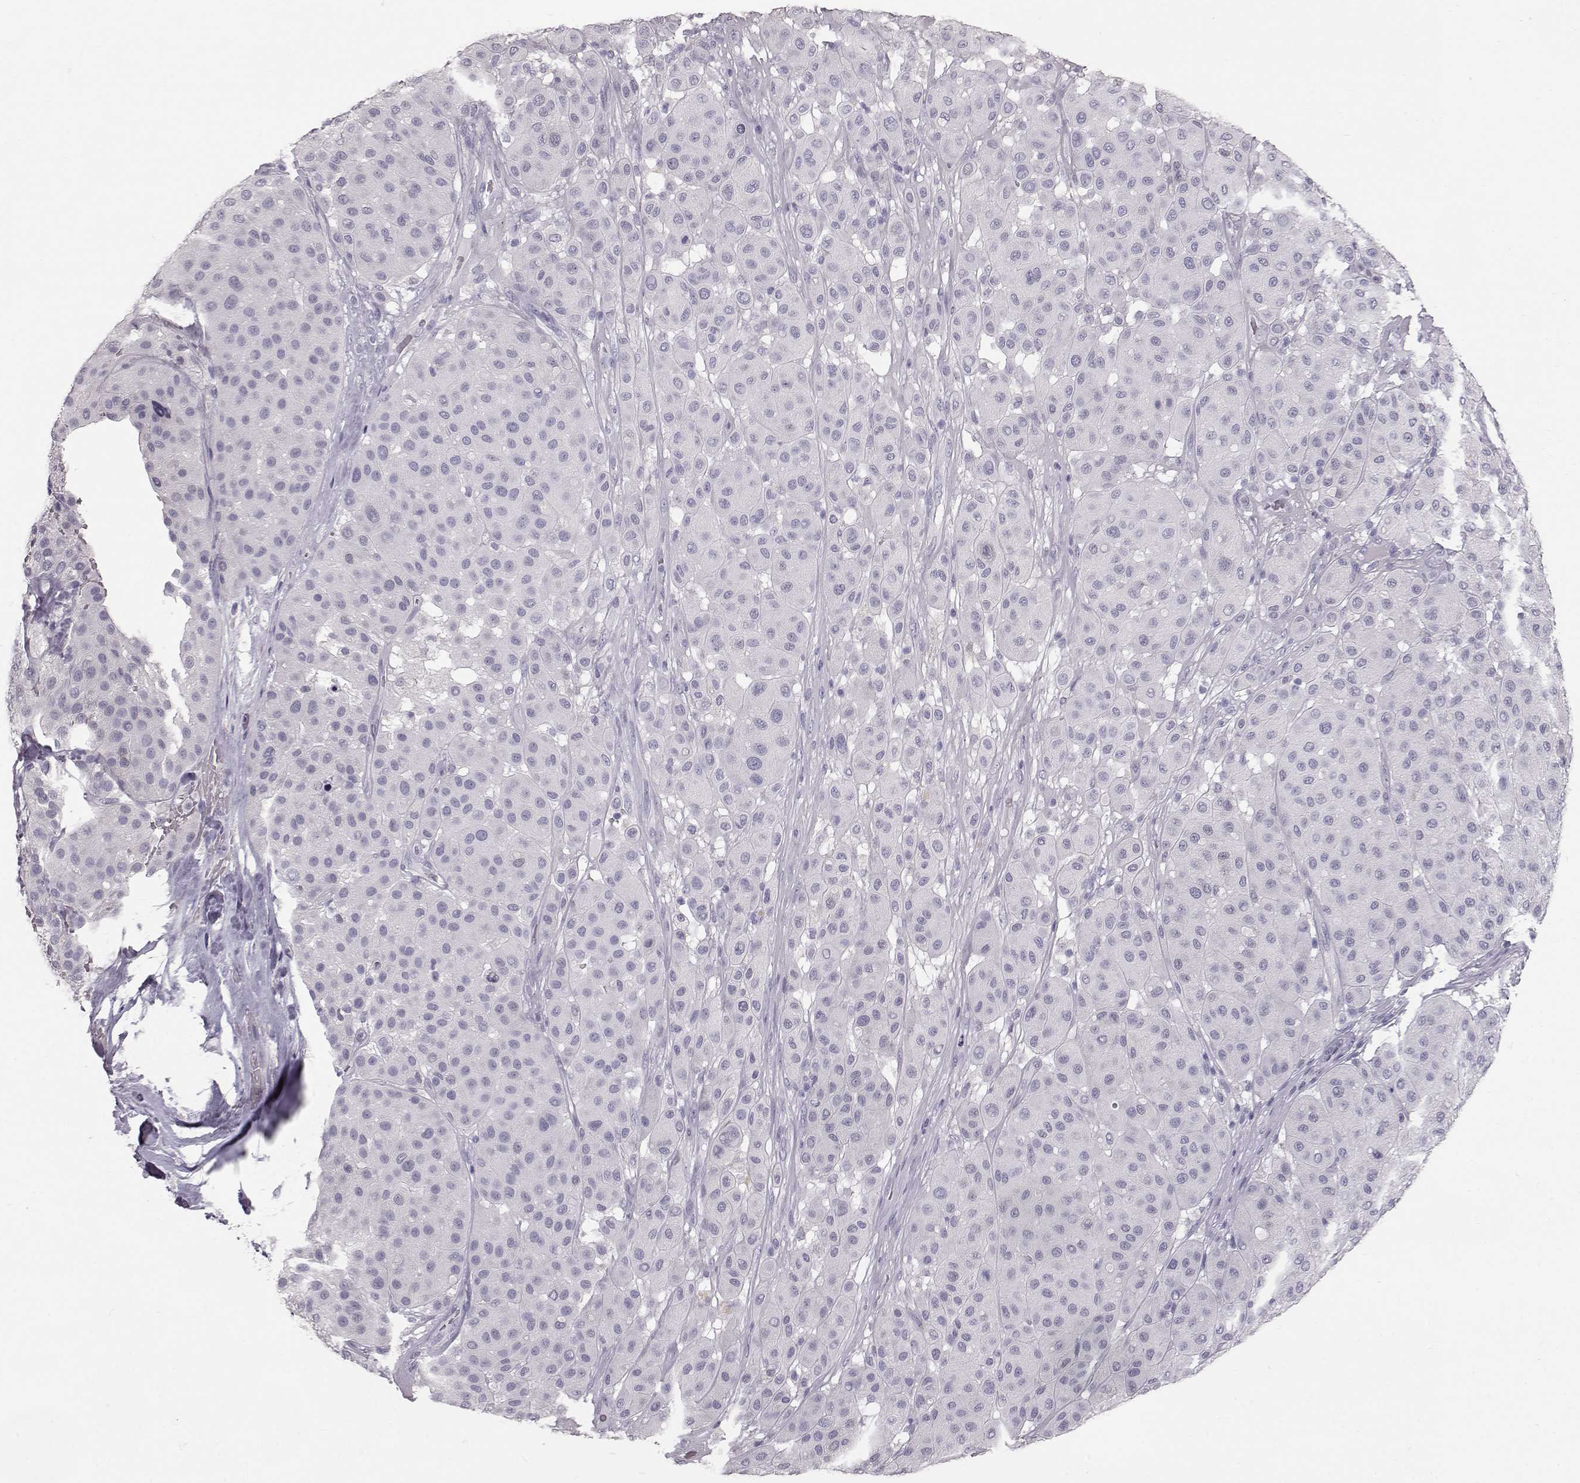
{"staining": {"intensity": "negative", "quantity": "none", "location": "none"}, "tissue": "melanoma", "cell_type": "Tumor cells", "image_type": "cancer", "snomed": [{"axis": "morphology", "description": "Malignant melanoma, Metastatic site"}, {"axis": "topography", "description": "Smooth muscle"}], "caption": "IHC of melanoma demonstrates no expression in tumor cells.", "gene": "KRT33A", "patient": {"sex": "male", "age": 41}}